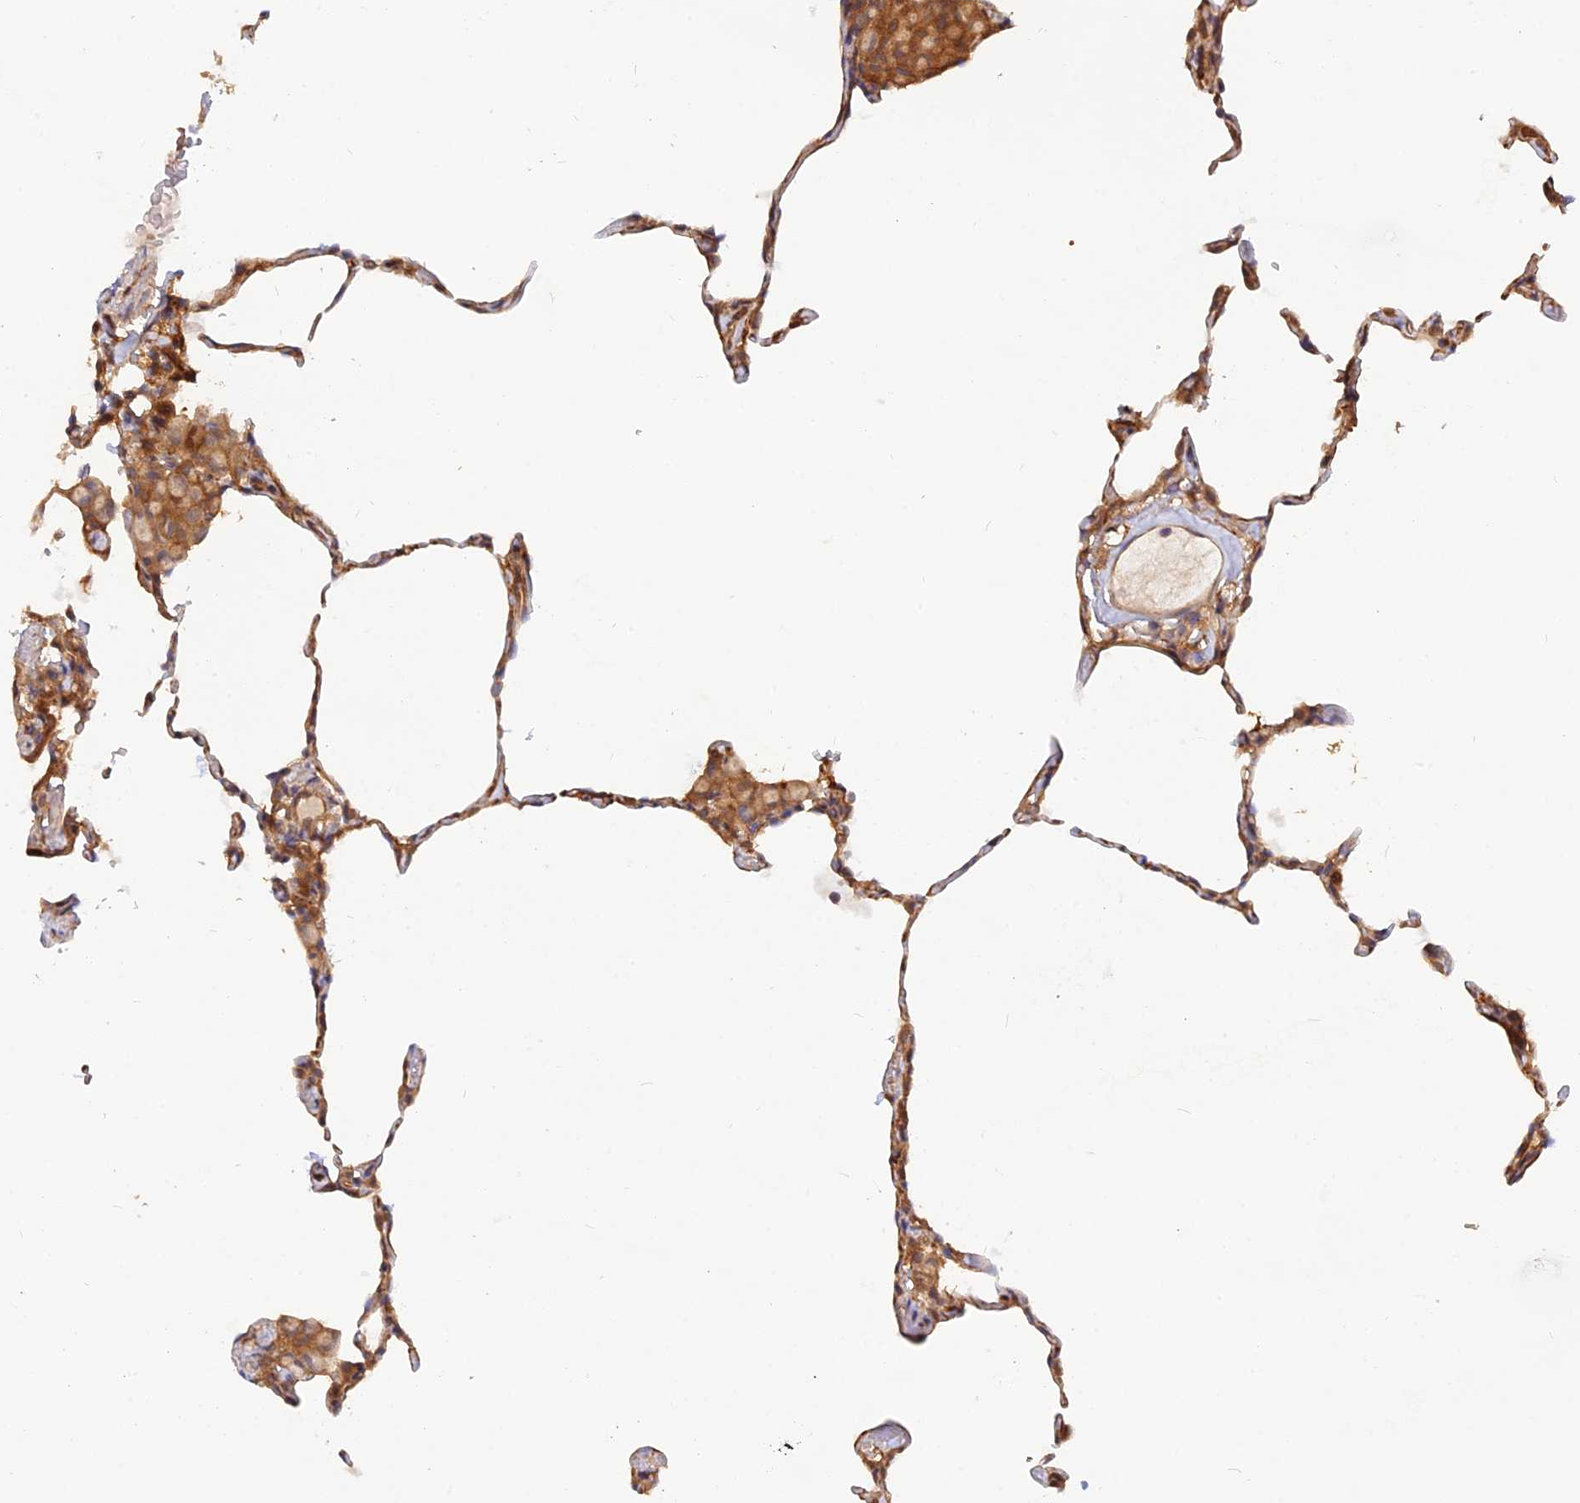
{"staining": {"intensity": "moderate", "quantity": "25%-75%", "location": "cytoplasmic/membranous"}, "tissue": "lung", "cell_type": "Alveolar cells", "image_type": "normal", "snomed": [{"axis": "morphology", "description": "Normal tissue, NOS"}, {"axis": "topography", "description": "Lung"}], "caption": "The image displays staining of unremarkable lung, revealing moderate cytoplasmic/membranous protein staining (brown color) within alveolar cells.", "gene": "ARL2BP", "patient": {"sex": "female", "age": 57}}